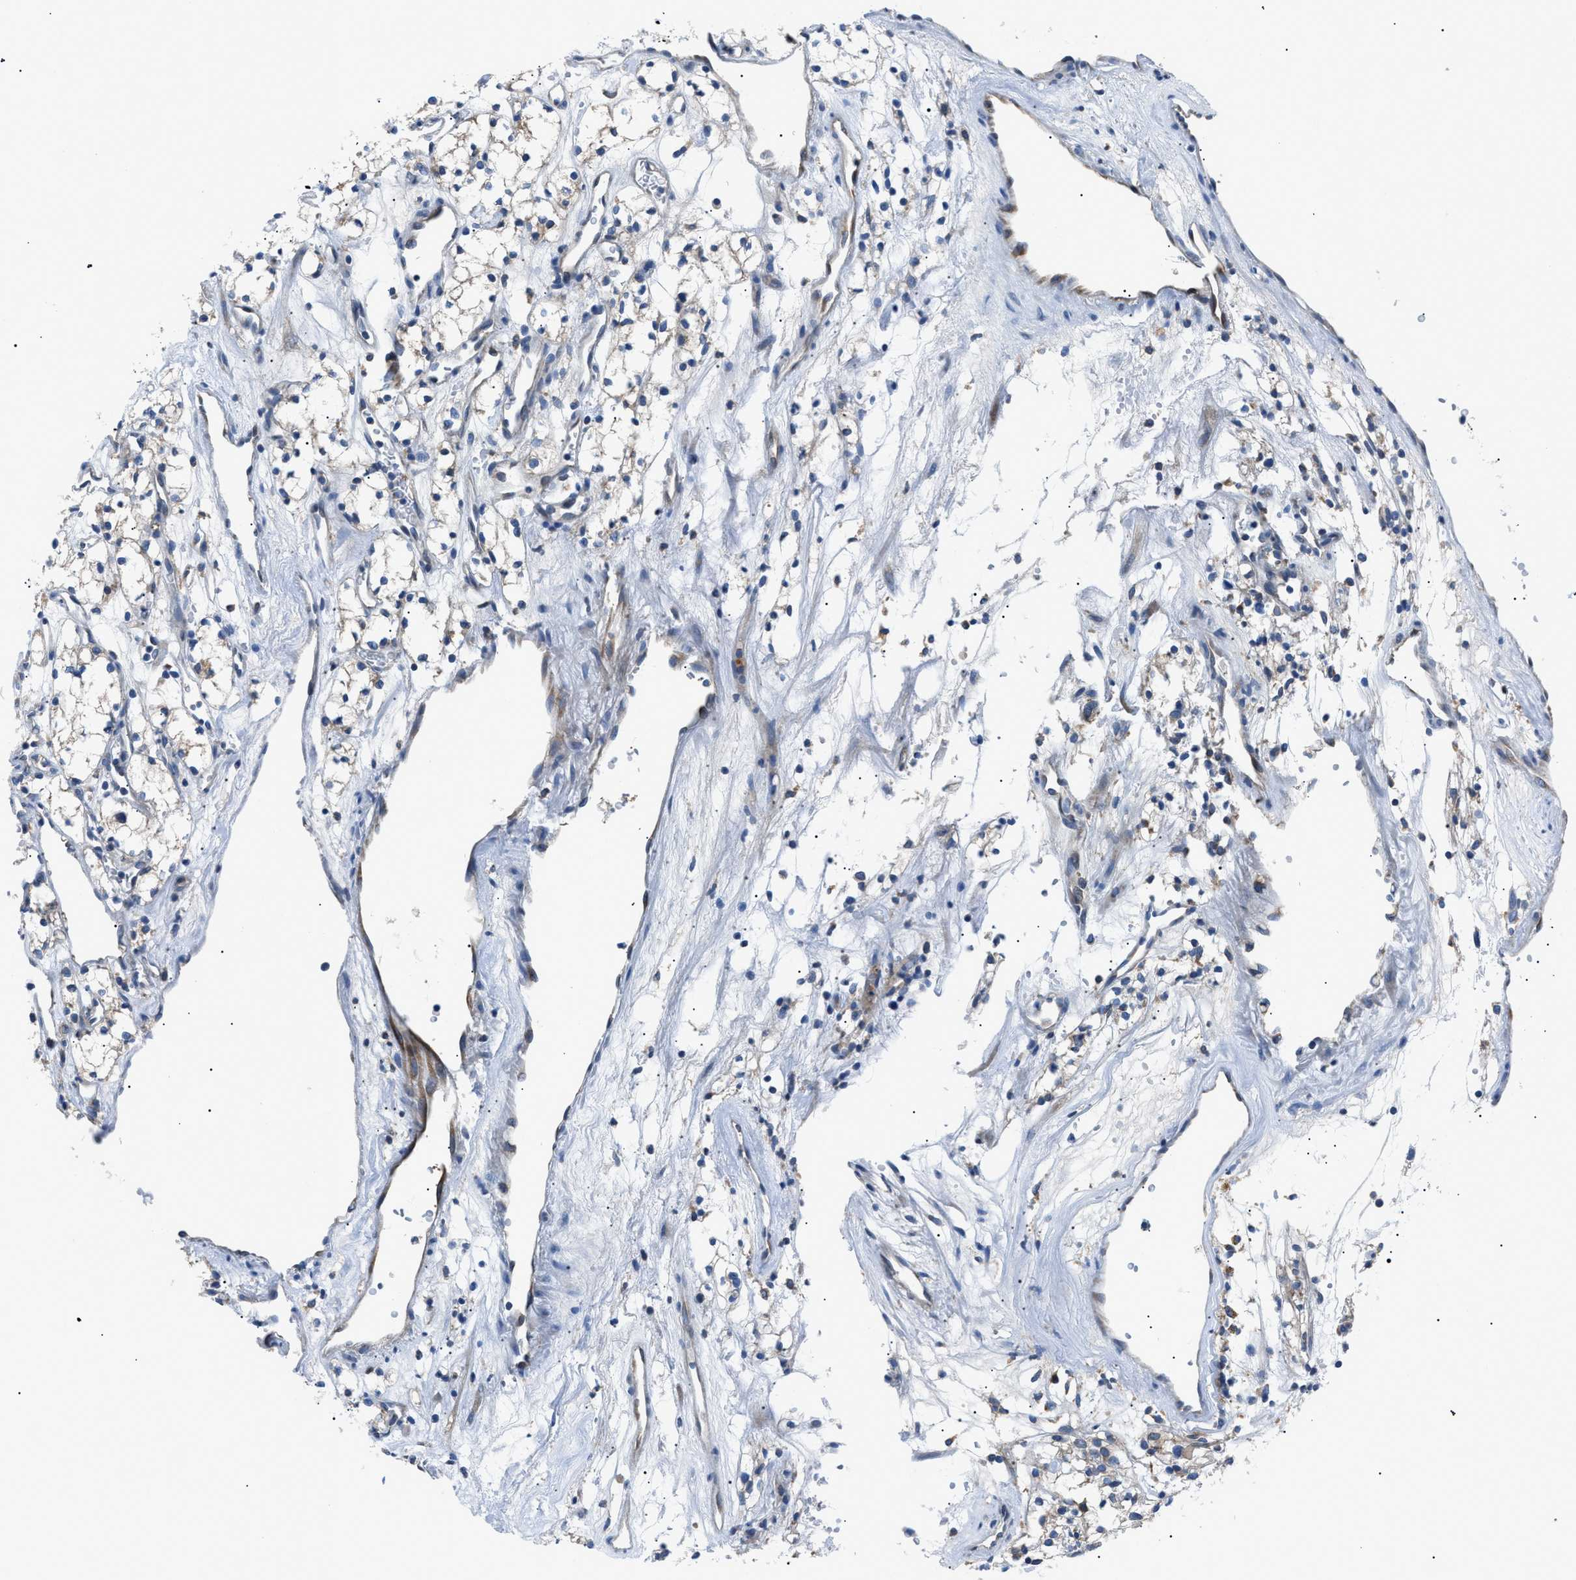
{"staining": {"intensity": "negative", "quantity": "none", "location": "none"}, "tissue": "renal cancer", "cell_type": "Tumor cells", "image_type": "cancer", "snomed": [{"axis": "morphology", "description": "Adenocarcinoma, NOS"}, {"axis": "topography", "description": "Kidney"}], "caption": "This is an immunohistochemistry (IHC) histopathology image of adenocarcinoma (renal). There is no positivity in tumor cells.", "gene": "ZDHHC24", "patient": {"sex": "male", "age": 59}}